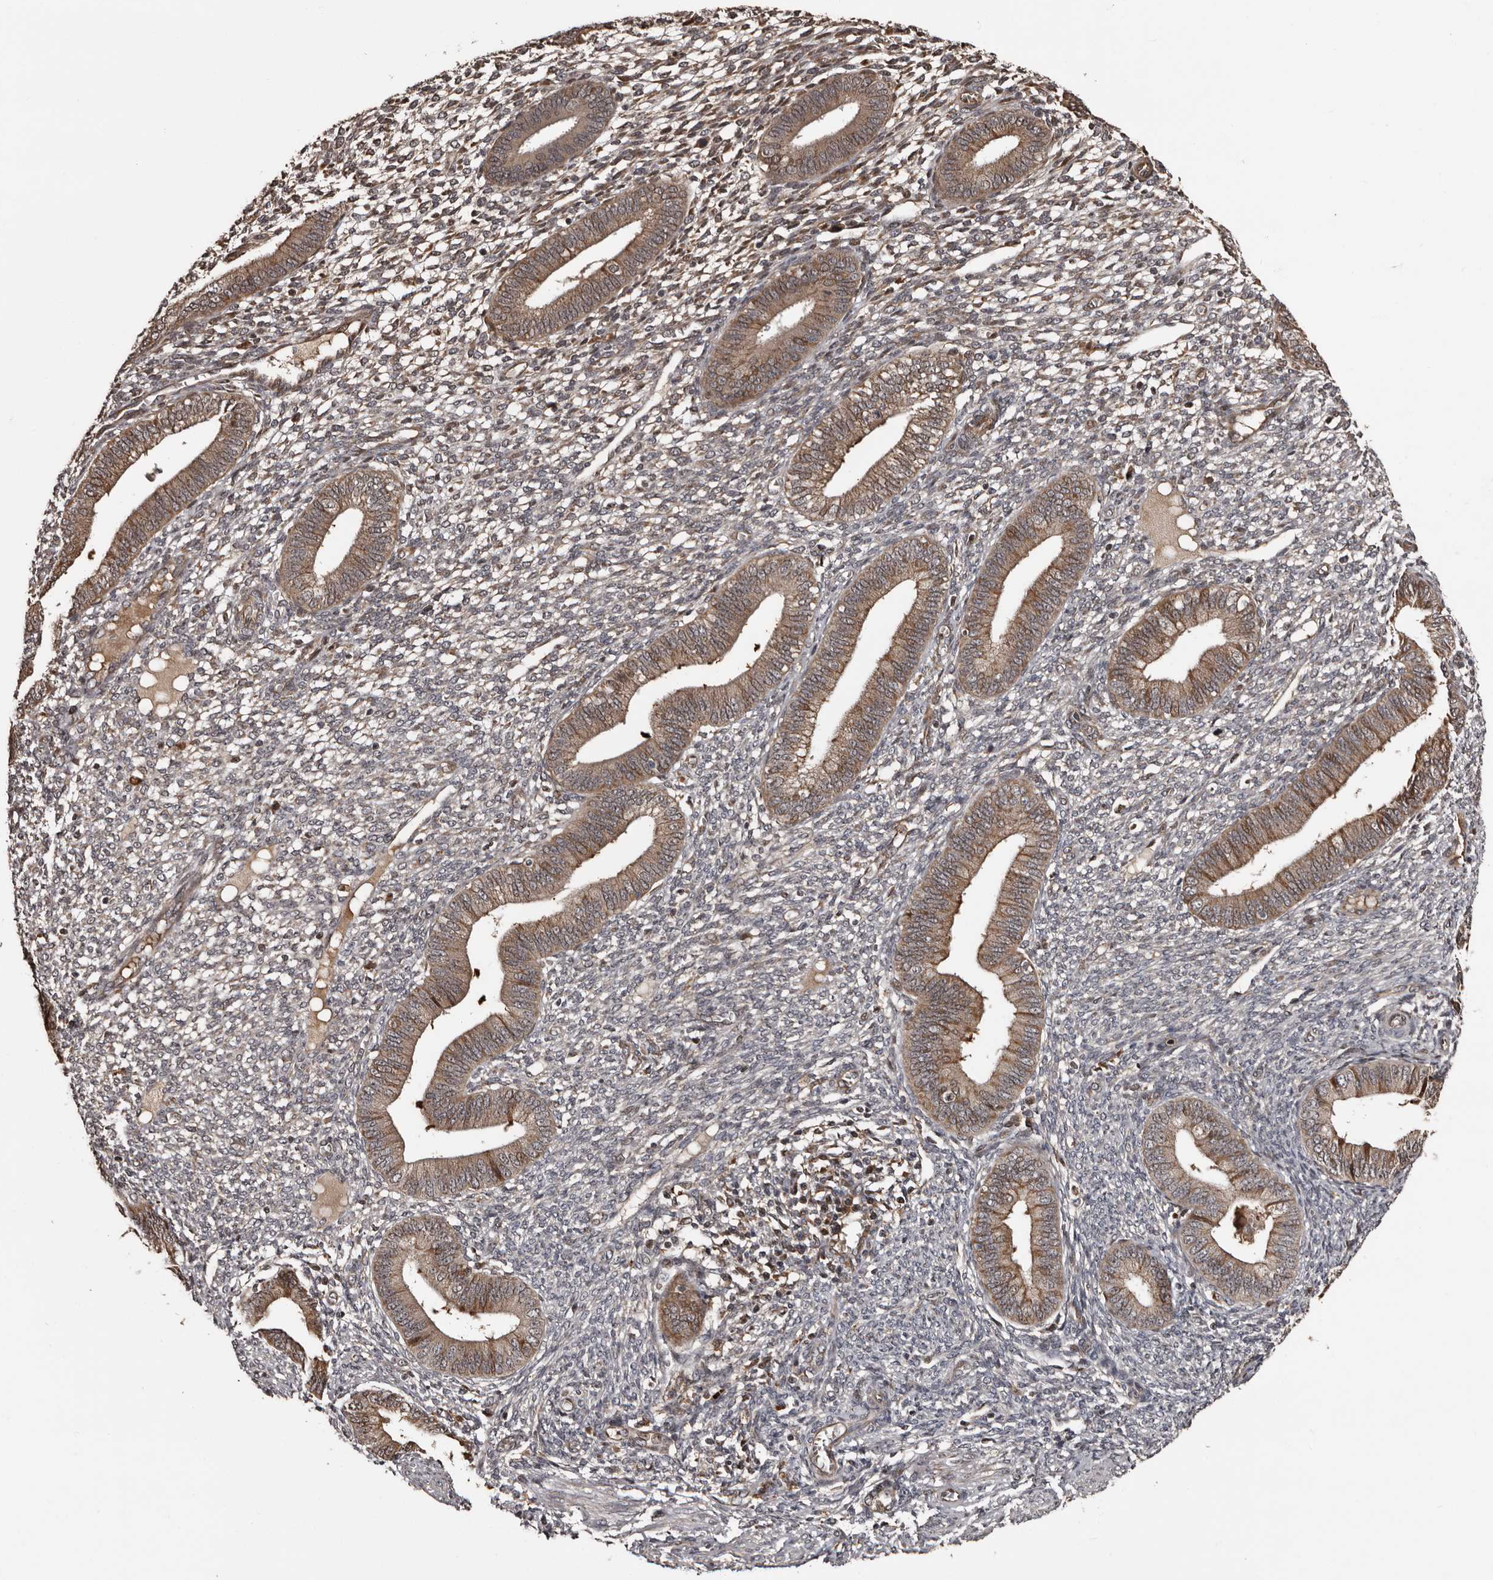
{"staining": {"intensity": "moderate", "quantity": "<25%", "location": "cytoplasmic/membranous"}, "tissue": "endometrium", "cell_type": "Cells in endometrial stroma", "image_type": "normal", "snomed": [{"axis": "morphology", "description": "Normal tissue, NOS"}, {"axis": "topography", "description": "Endometrium"}], "caption": "Endometrium stained with immunohistochemistry (IHC) demonstrates moderate cytoplasmic/membranous expression in about <25% of cells in endometrial stroma. The protein is stained brown, and the nuclei are stained in blue (DAB IHC with brightfield microscopy, high magnification).", "gene": "SERTAD4", "patient": {"sex": "female", "age": 46}}